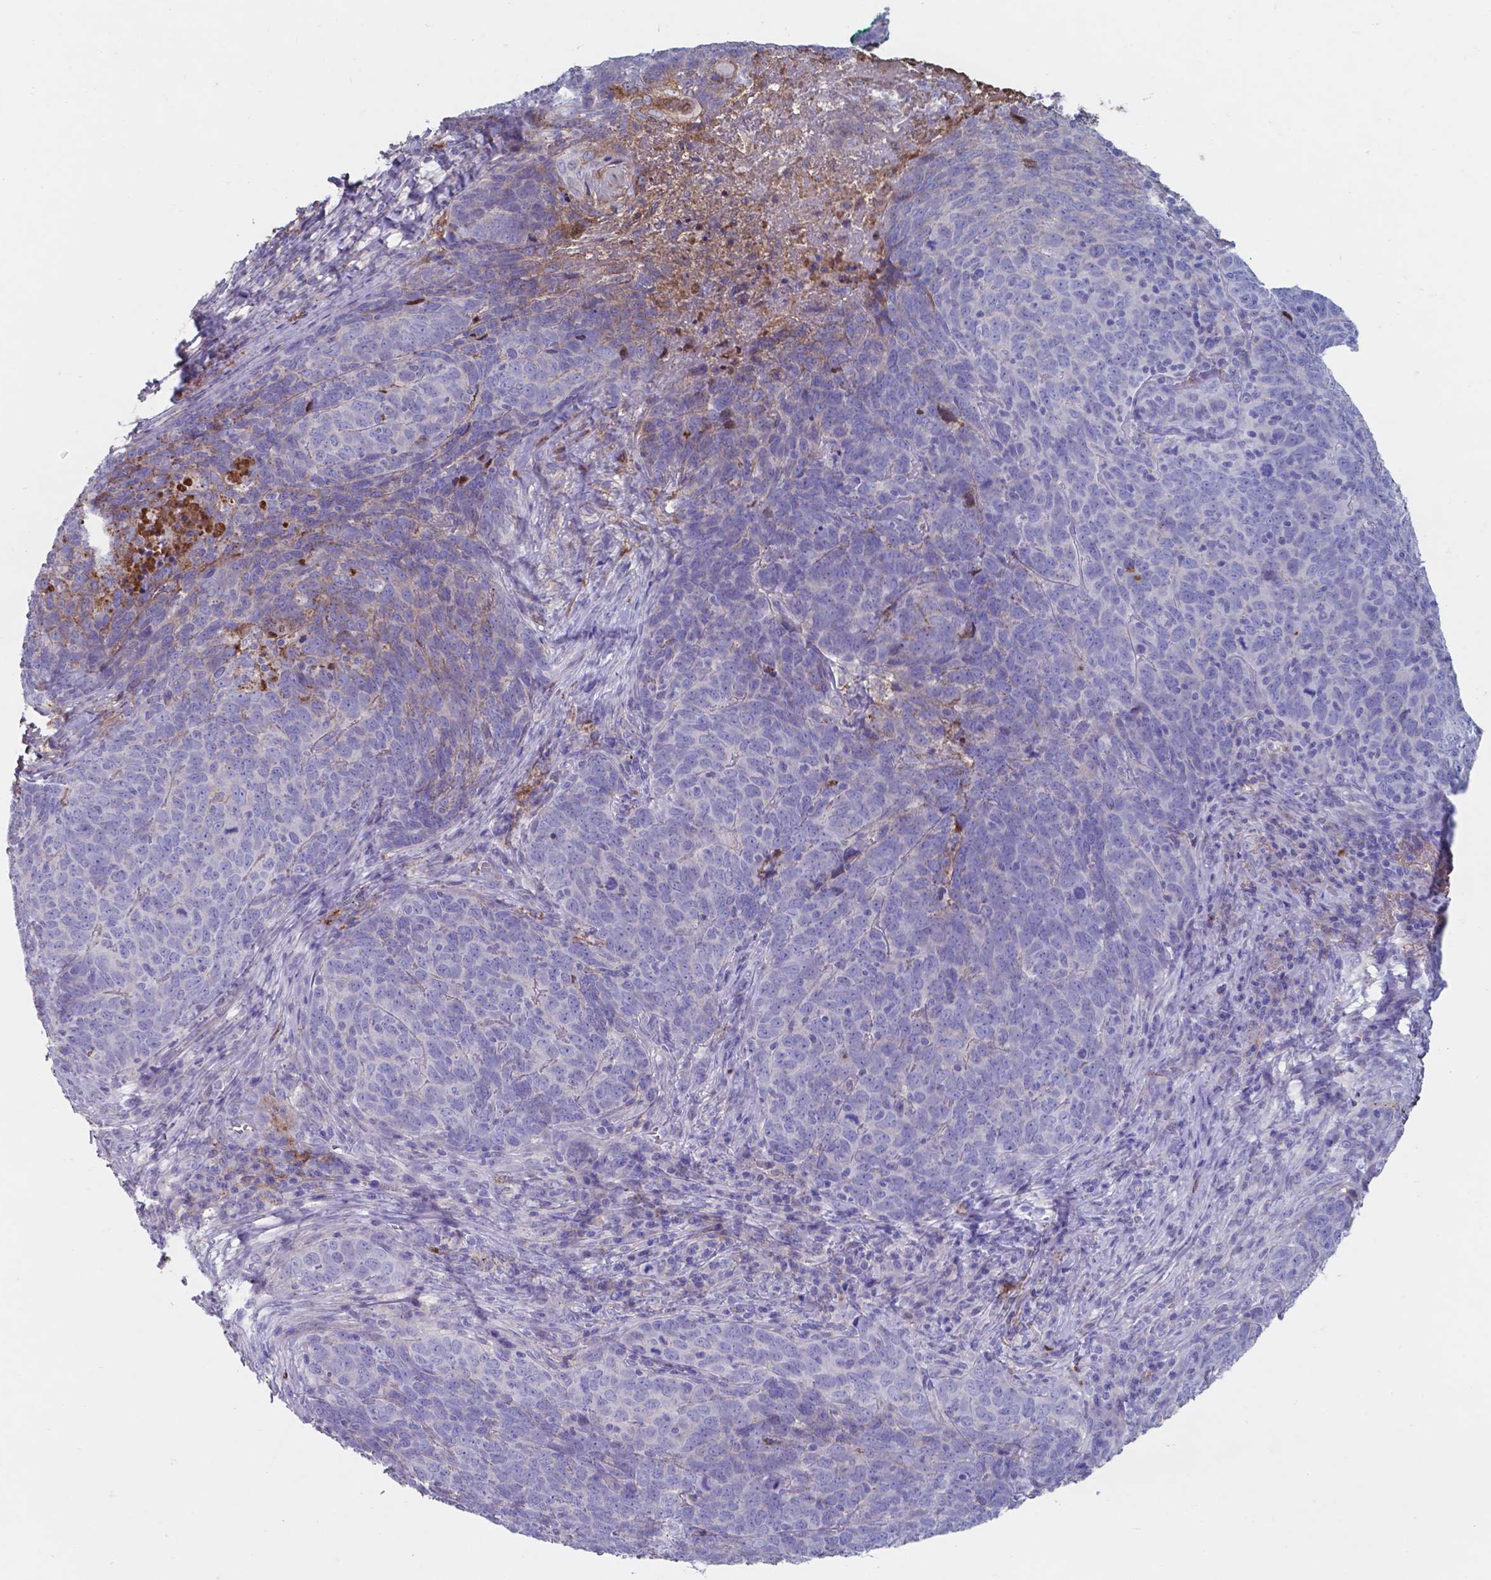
{"staining": {"intensity": "negative", "quantity": "none", "location": "none"}, "tissue": "skin cancer", "cell_type": "Tumor cells", "image_type": "cancer", "snomed": [{"axis": "morphology", "description": "Squamous cell carcinoma, NOS"}, {"axis": "topography", "description": "Skin"}, {"axis": "topography", "description": "Anal"}], "caption": "This image is of skin squamous cell carcinoma stained with immunohistochemistry (IHC) to label a protein in brown with the nuclei are counter-stained blue. There is no expression in tumor cells.", "gene": "SERPINA1", "patient": {"sex": "female", "age": 51}}